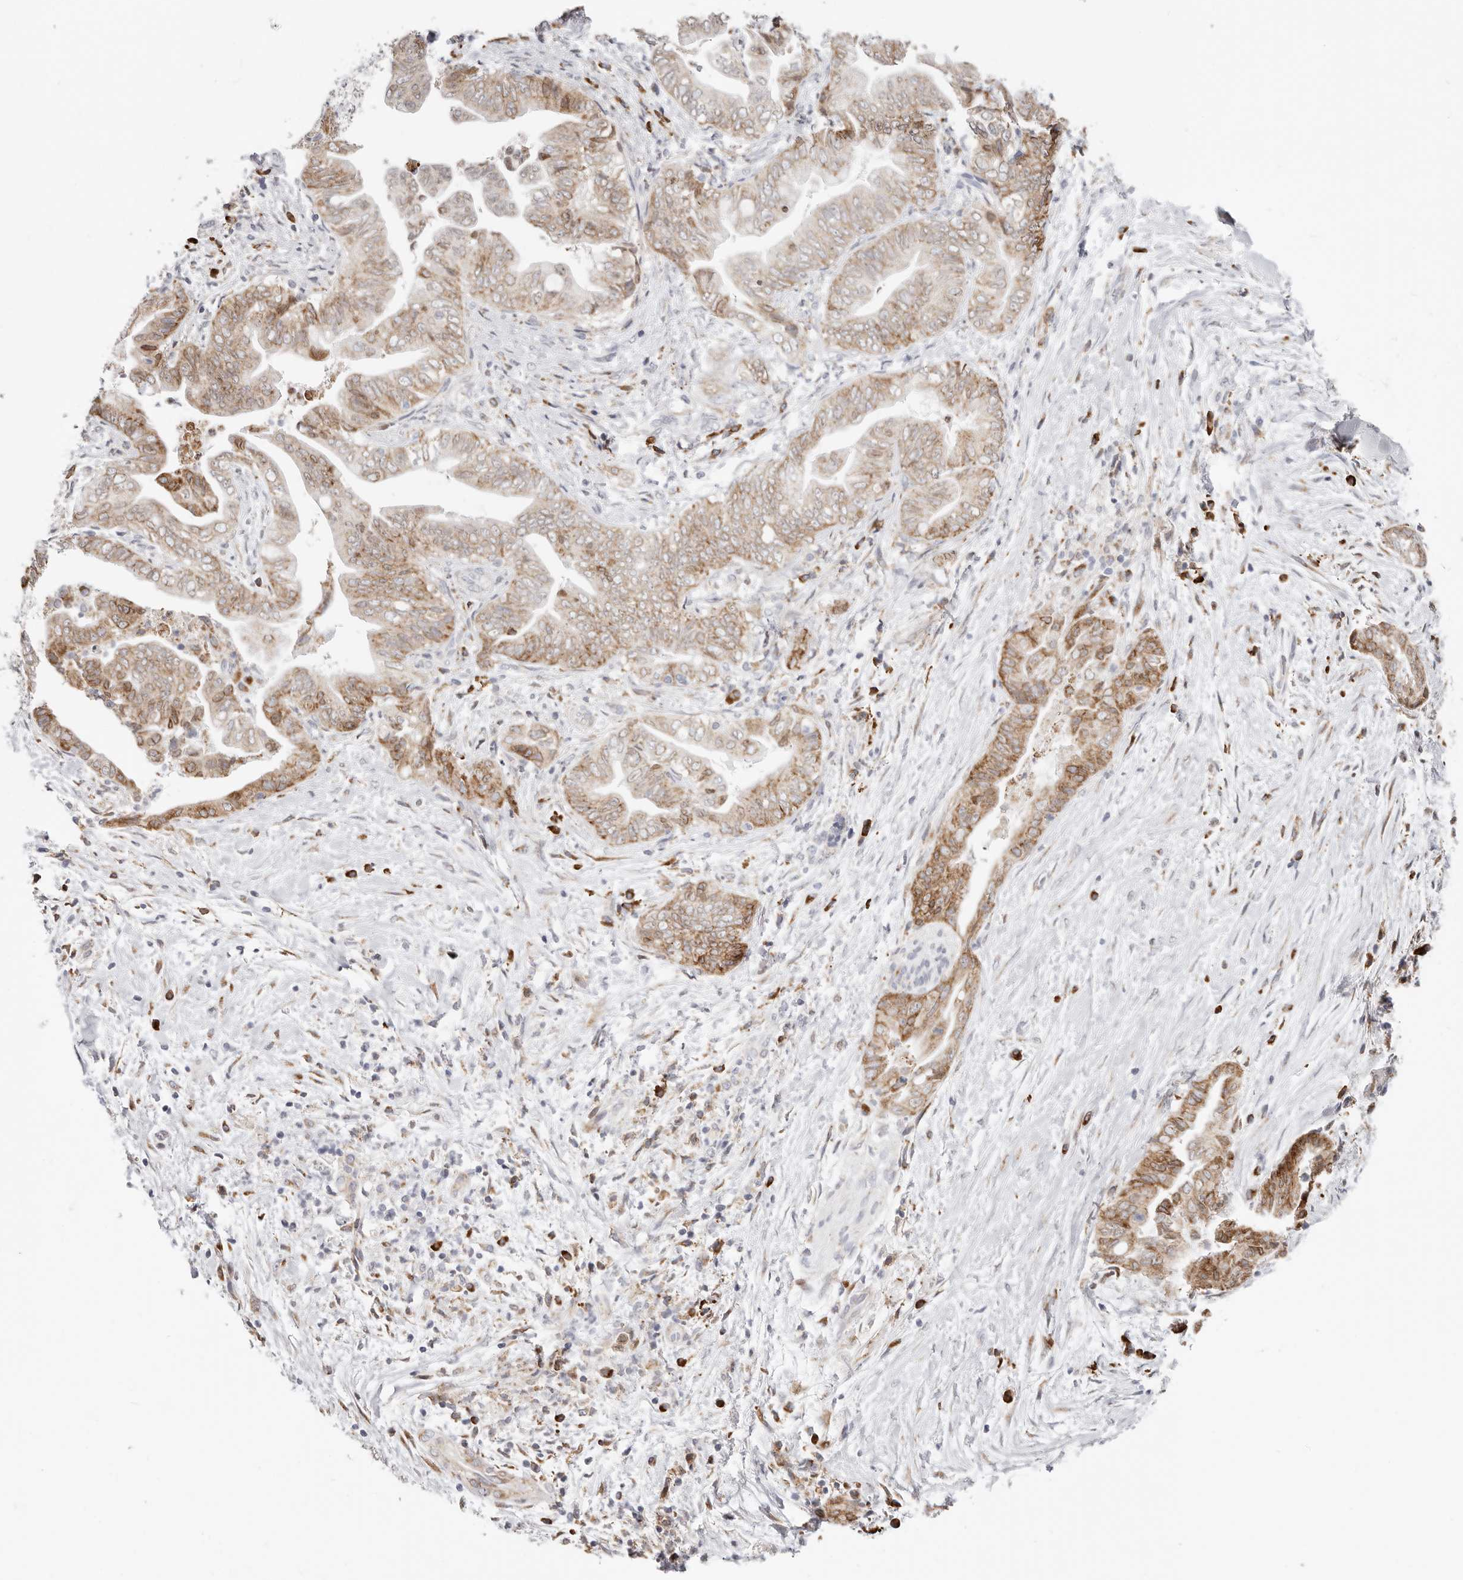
{"staining": {"intensity": "moderate", "quantity": ">75%", "location": "cytoplasmic/membranous"}, "tissue": "pancreatic cancer", "cell_type": "Tumor cells", "image_type": "cancer", "snomed": [{"axis": "morphology", "description": "Adenocarcinoma, NOS"}, {"axis": "topography", "description": "Pancreas"}], "caption": "Adenocarcinoma (pancreatic) was stained to show a protein in brown. There is medium levels of moderate cytoplasmic/membranous expression in about >75% of tumor cells. The staining is performed using DAB brown chromogen to label protein expression. The nuclei are counter-stained blue using hematoxylin.", "gene": "IL32", "patient": {"sex": "male", "age": 75}}